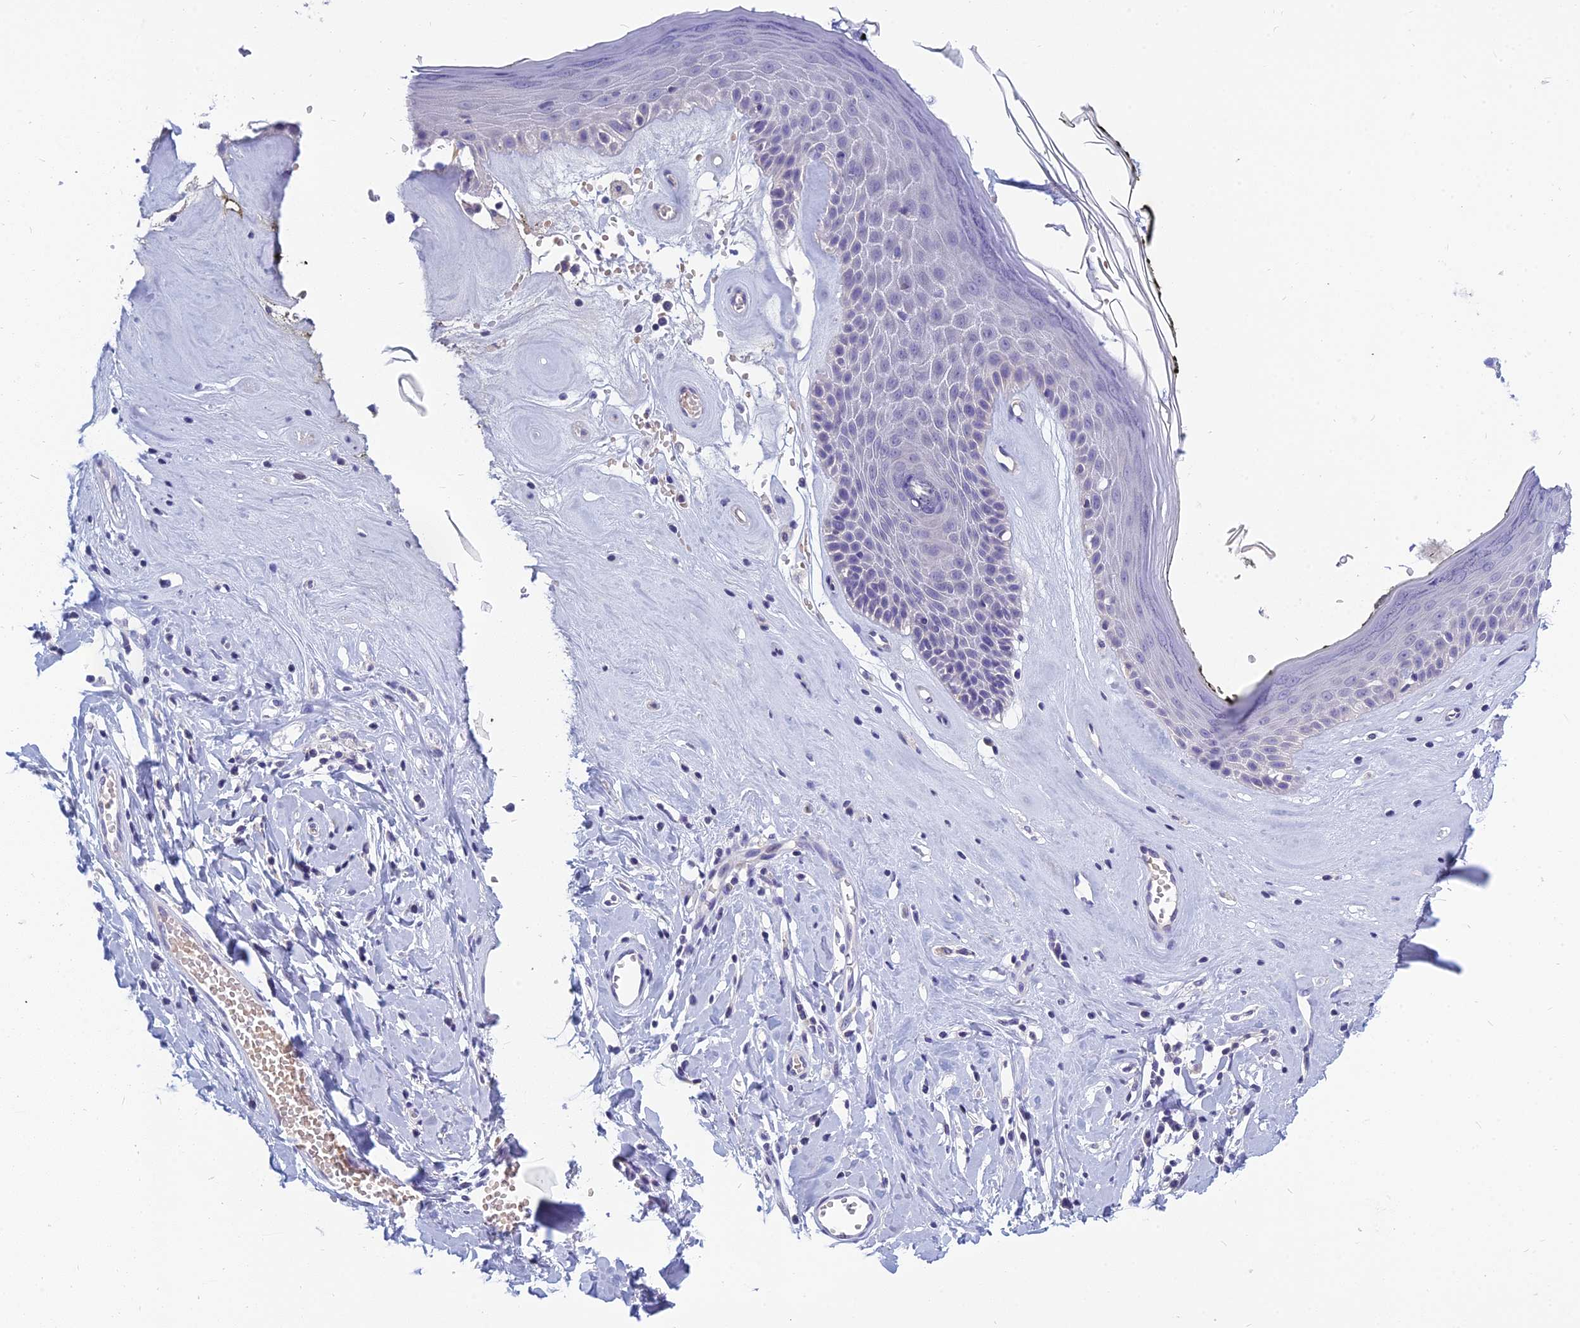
{"staining": {"intensity": "negative", "quantity": "none", "location": "none"}, "tissue": "skin", "cell_type": "Epidermal cells", "image_type": "normal", "snomed": [{"axis": "morphology", "description": "Normal tissue, NOS"}, {"axis": "morphology", "description": "Inflammation, NOS"}, {"axis": "topography", "description": "Vulva"}], "caption": "The micrograph shows no staining of epidermal cells in benign skin.", "gene": "RBM41", "patient": {"sex": "female", "age": 84}}